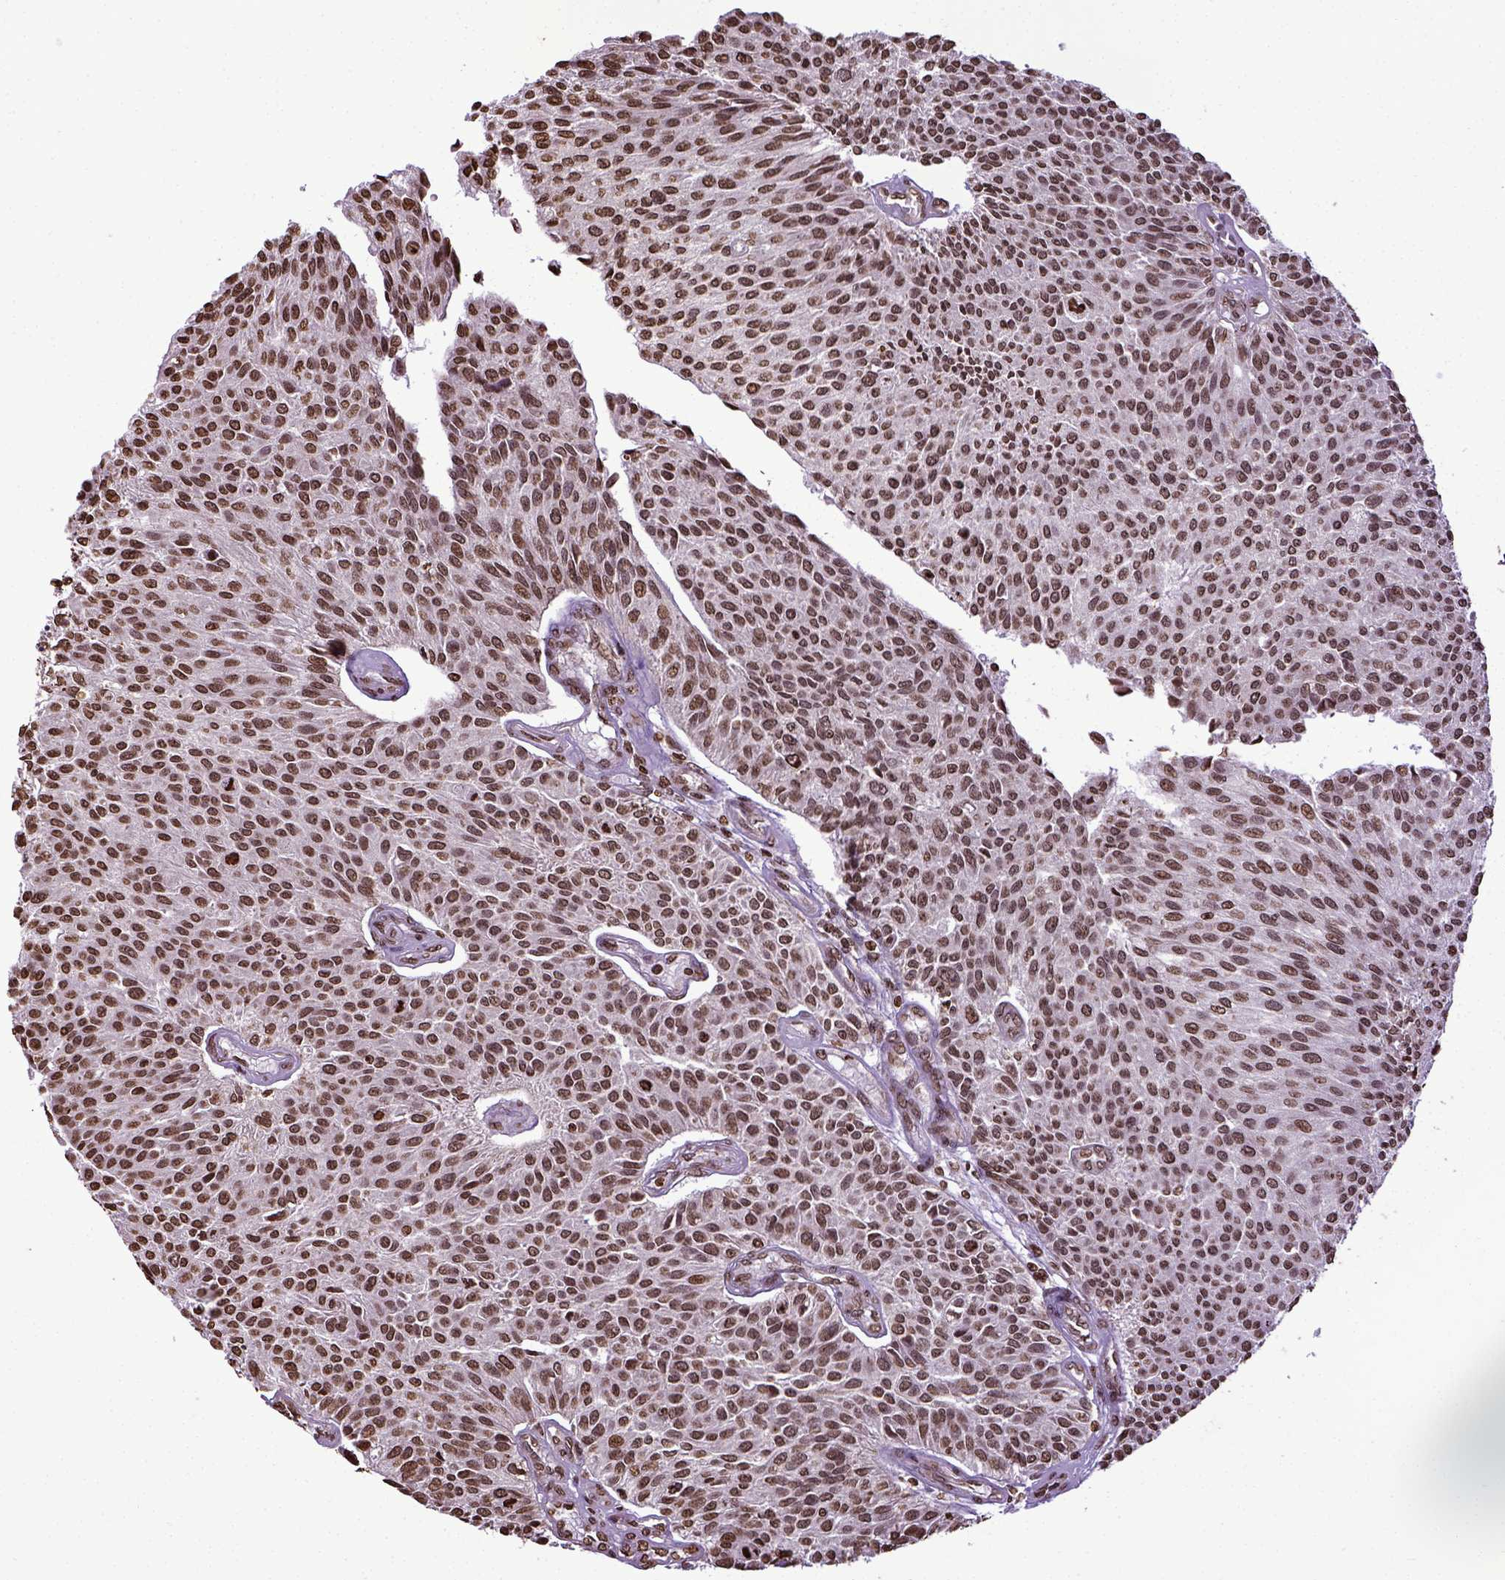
{"staining": {"intensity": "moderate", "quantity": ">75%", "location": "nuclear"}, "tissue": "urothelial cancer", "cell_type": "Tumor cells", "image_type": "cancer", "snomed": [{"axis": "morphology", "description": "Urothelial carcinoma, NOS"}, {"axis": "topography", "description": "Urinary bladder"}], "caption": "A histopathology image of human urothelial cancer stained for a protein demonstrates moderate nuclear brown staining in tumor cells.", "gene": "ZNF75D", "patient": {"sex": "male", "age": 55}}